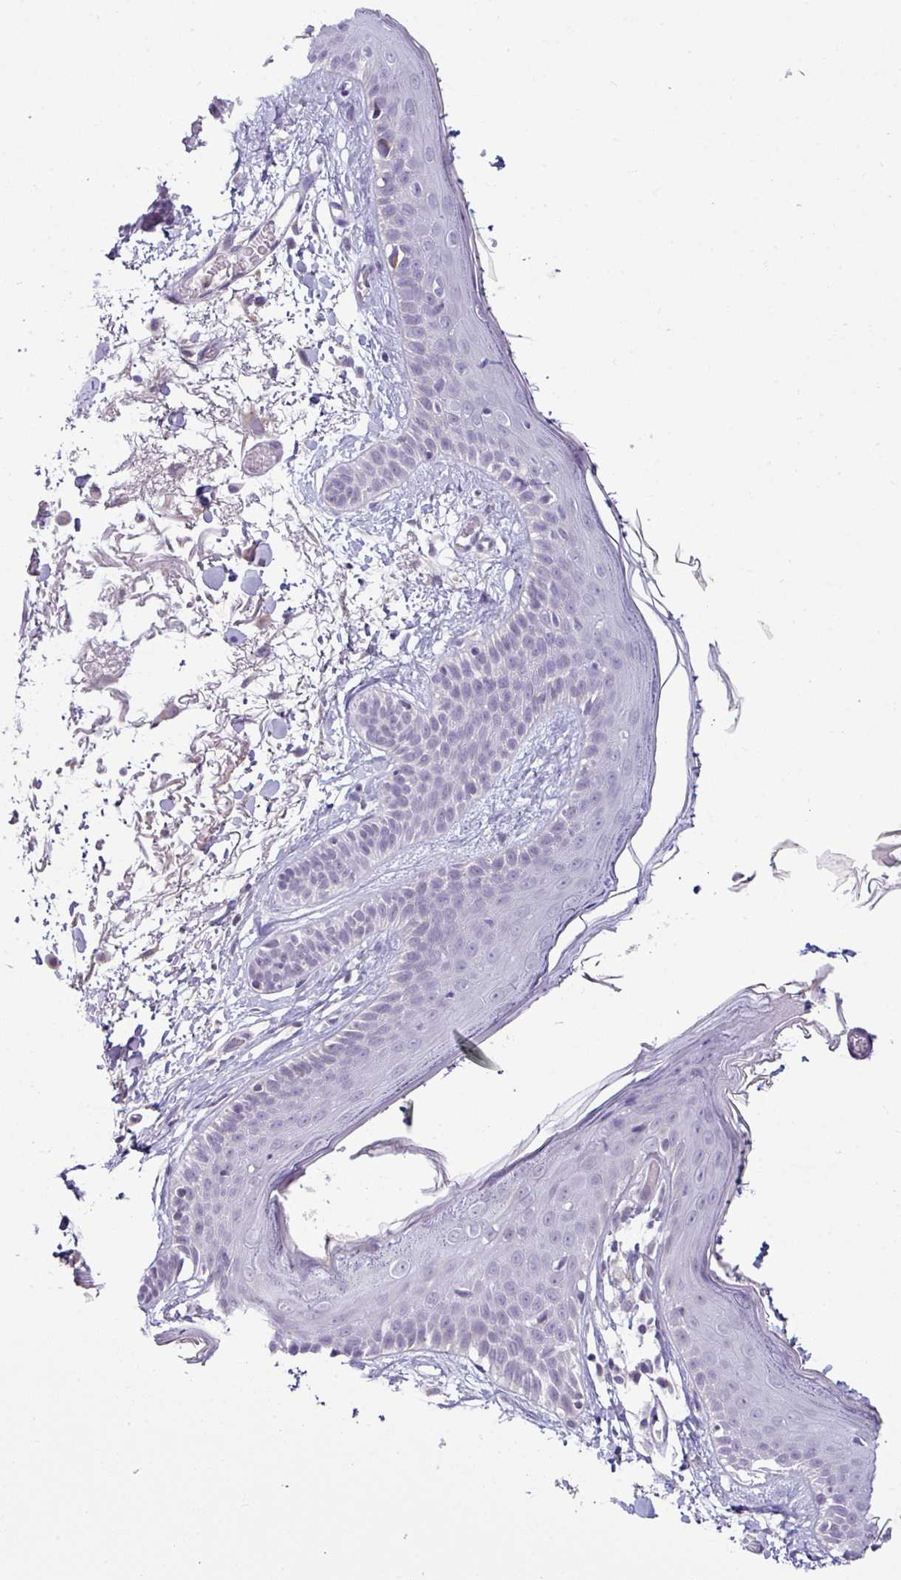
{"staining": {"intensity": "negative", "quantity": "none", "location": "none"}, "tissue": "skin", "cell_type": "Fibroblasts", "image_type": "normal", "snomed": [{"axis": "morphology", "description": "Normal tissue, NOS"}, {"axis": "topography", "description": "Skin"}], "caption": "IHC of unremarkable human skin displays no staining in fibroblasts. (DAB (3,3'-diaminobenzidine) immunohistochemistry (IHC), high magnification).", "gene": "HBEGF", "patient": {"sex": "male", "age": 79}}